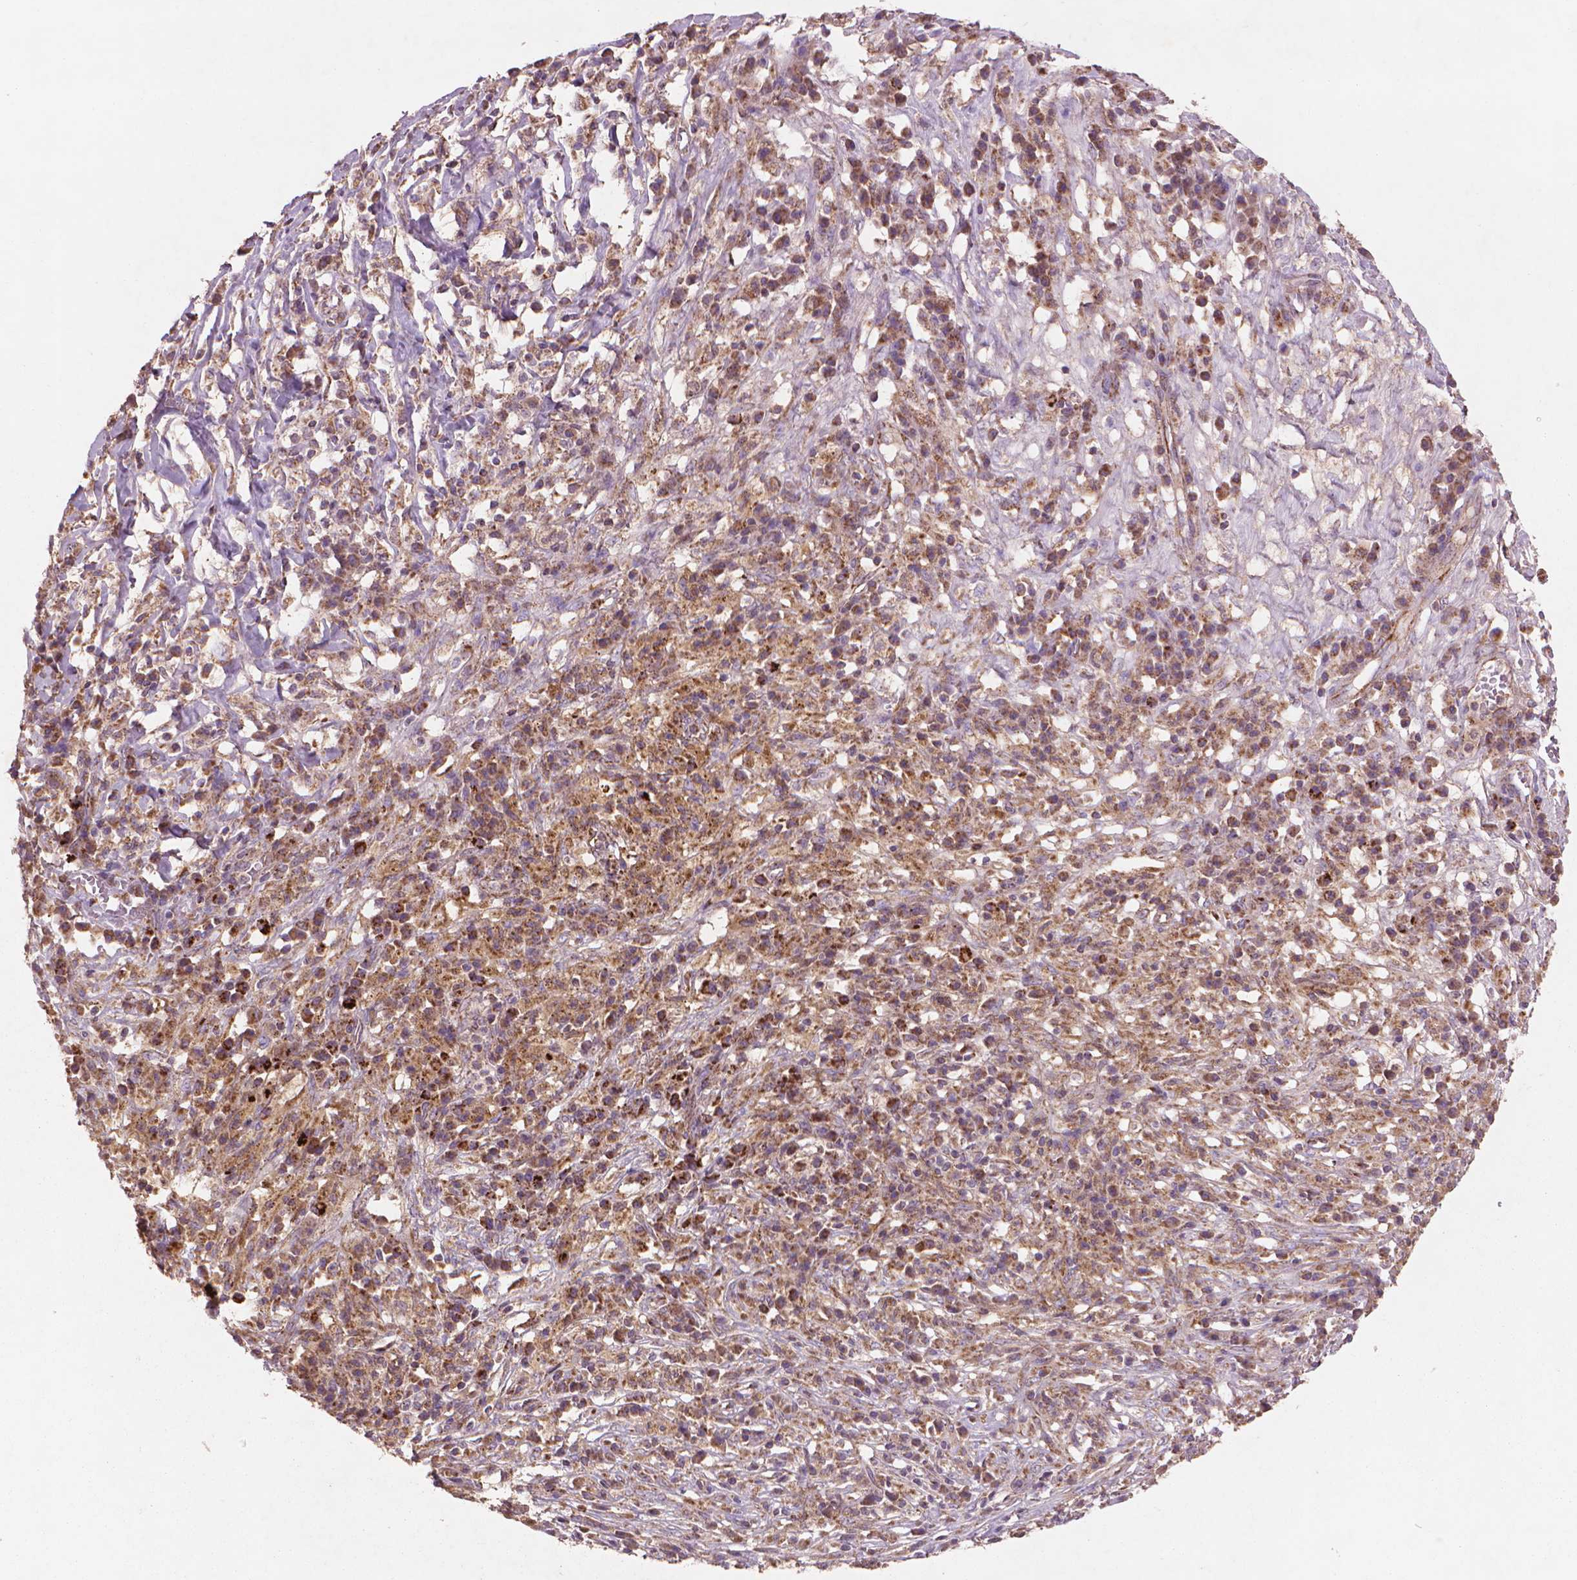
{"staining": {"intensity": "moderate", "quantity": ">75%", "location": "cytoplasmic/membranous"}, "tissue": "melanoma", "cell_type": "Tumor cells", "image_type": "cancer", "snomed": [{"axis": "morphology", "description": "Malignant melanoma, NOS"}, {"axis": "topography", "description": "Skin"}], "caption": "A high-resolution image shows immunohistochemistry staining of melanoma, which demonstrates moderate cytoplasmic/membranous expression in approximately >75% of tumor cells. The protein is stained brown, and the nuclei are stained in blue (DAB (3,3'-diaminobenzidine) IHC with brightfield microscopy, high magnification).", "gene": "NLRX1", "patient": {"sex": "female", "age": 91}}